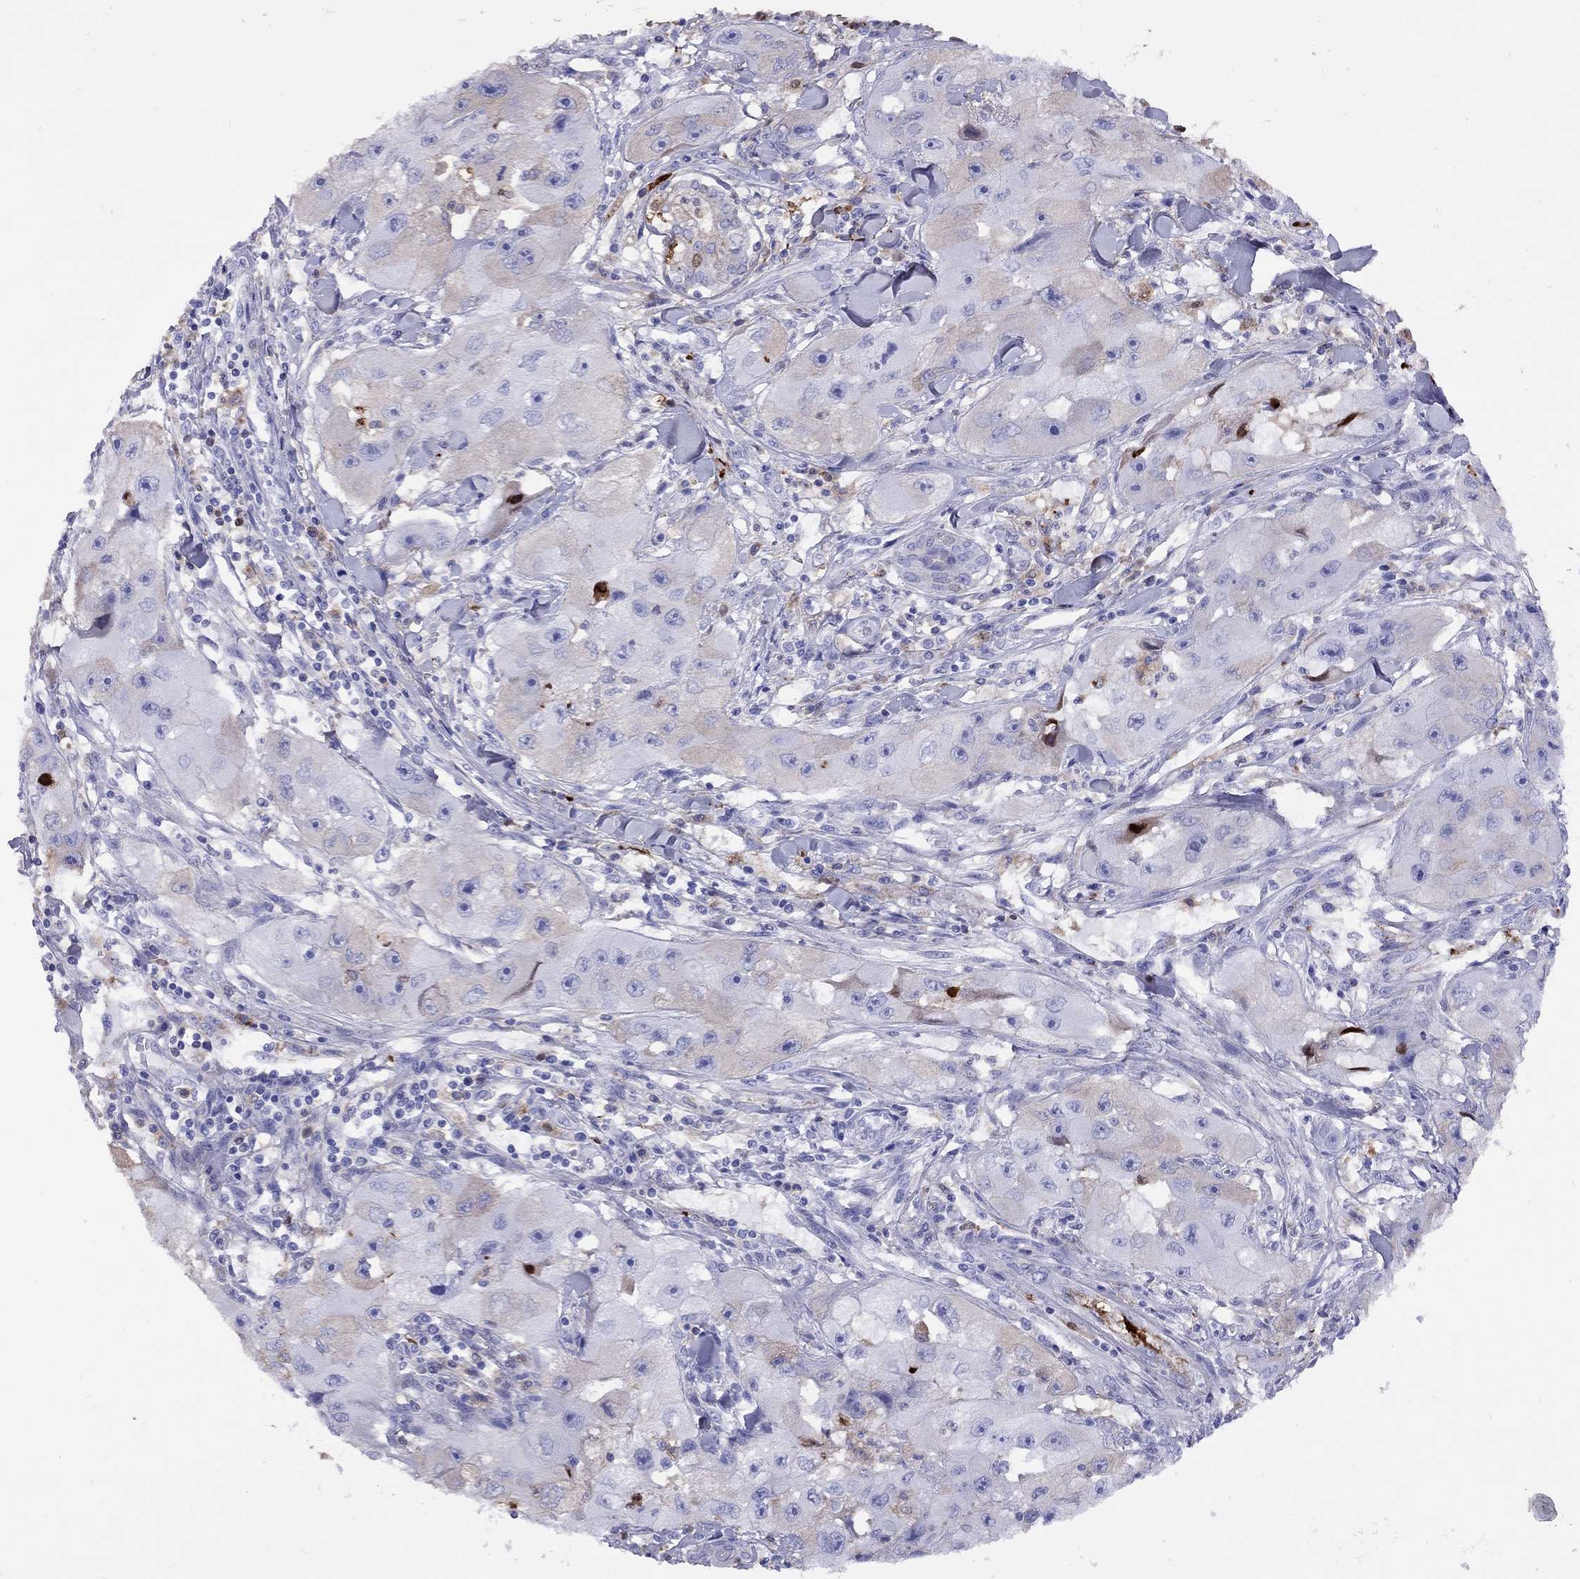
{"staining": {"intensity": "weak", "quantity": "<25%", "location": "cytoplasmic/membranous"}, "tissue": "skin cancer", "cell_type": "Tumor cells", "image_type": "cancer", "snomed": [{"axis": "morphology", "description": "Squamous cell carcinoma, NOS"}, {"axis": "topography", "description": "Skin"}, {"axis": "topography", "description": "Subcutis"}], "caption": "Tumor cells show no significant protein positivity in skin cancer (squamous cell carcinoma).", "gene": "SERPINA3", "patient": {"sex": "male", "age": 73}}